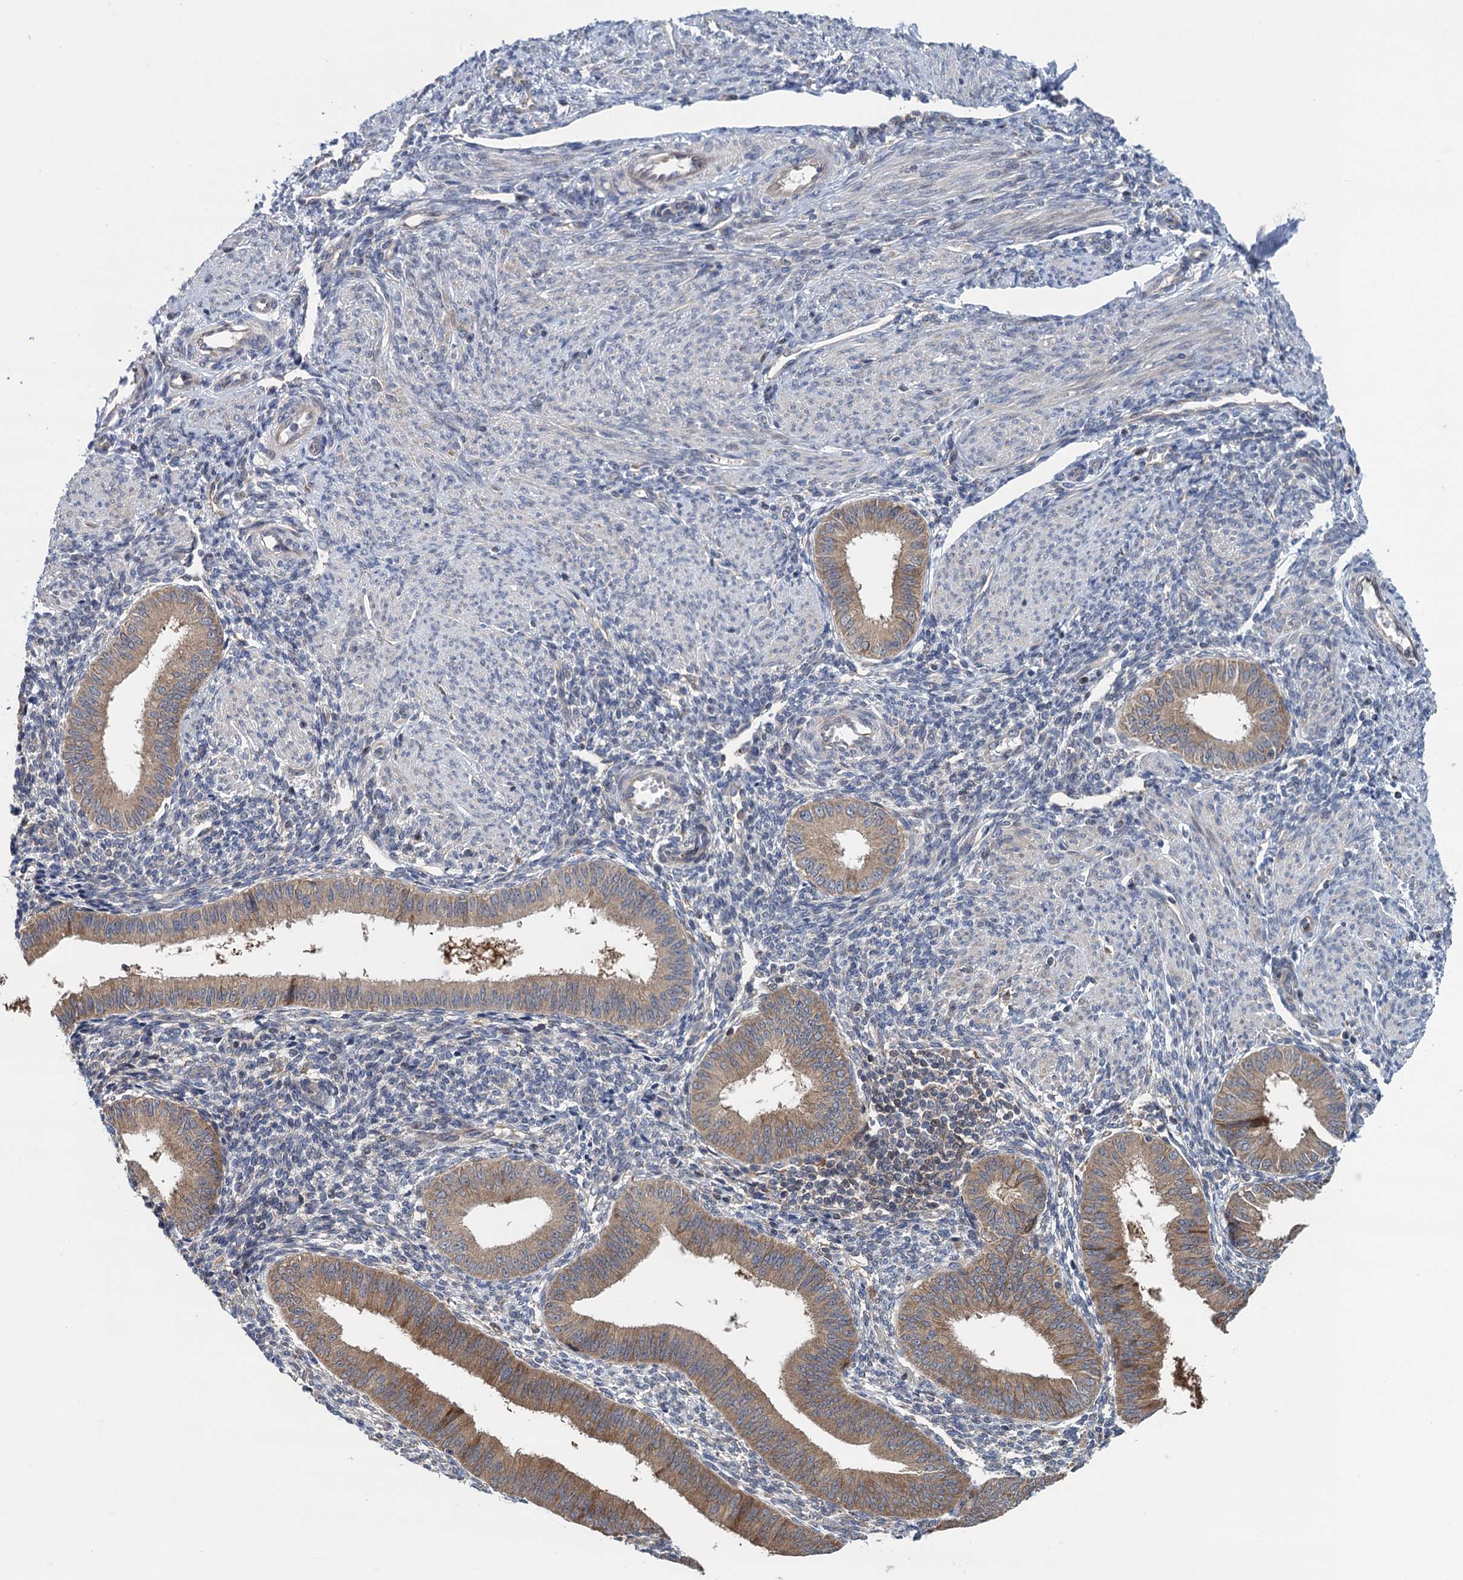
{"staining": {"intensity": "weak", "quantity": "<25%", "location": "cytoplasmic/membranous"}, "tissue": "endometrium", "cell_type": "Cells in endometrial stroma", "image_type": "normal", "snomed": [{"axis": "morphology", "description": "Normal tissue, NOS"}, {"axis": "topography", "description": "Uterus"}, {"axis": "topography", "description": "Endometrium"}], "caption": "Cells in endometrial stroma are negative for brown protein staining in benign endometrium. Nuclei are stained in blue.", "gene": "CNTN5", "patient": {"sex": "female", "age": 48}}